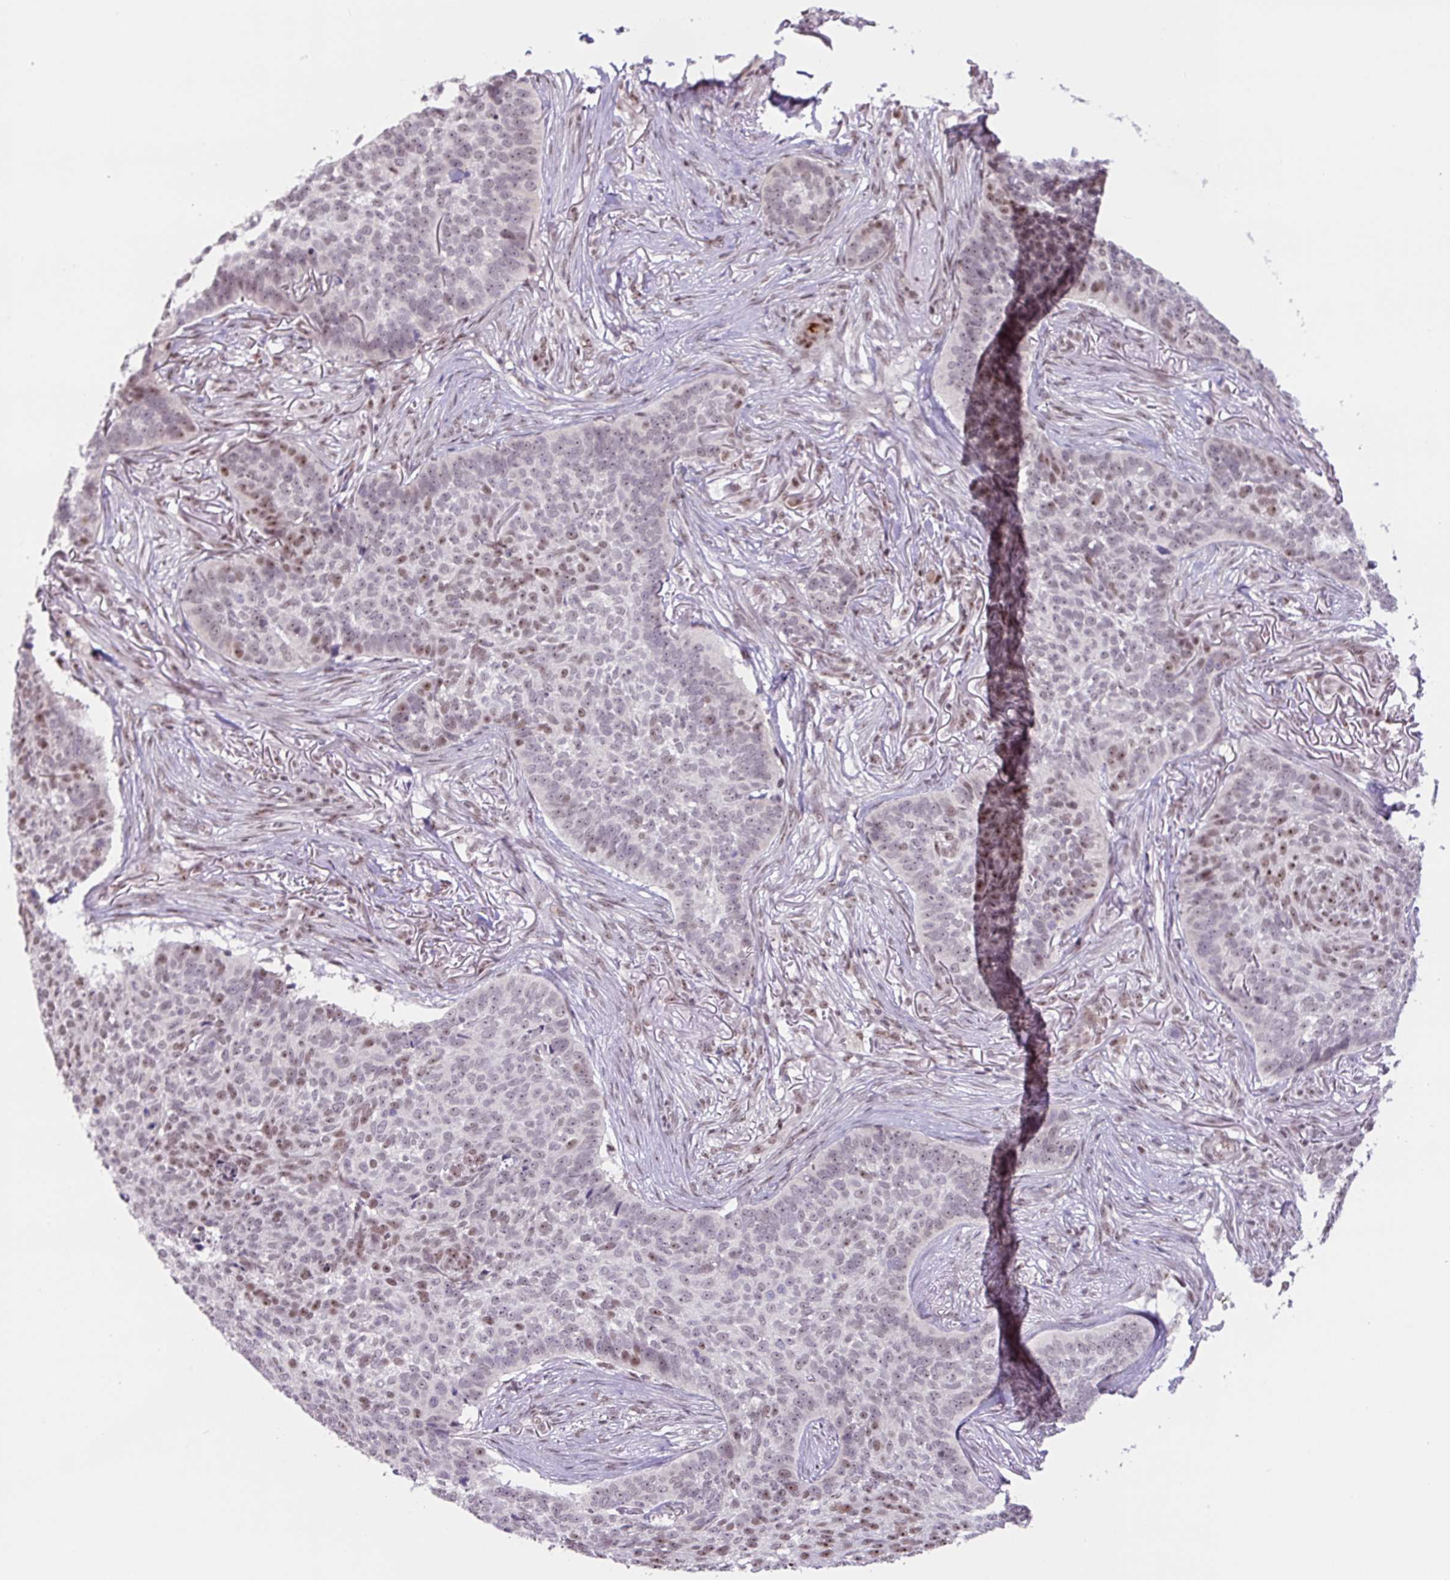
{"staining": {"intensity": "moderate", "quantity": "<25%", "location": "nuclear"}, "tissue": "skin cancer", "cell_type": "Tumor cells", "image_type": "cancer", "snomed": [{"axis": "morphology", "description": "Basal cell carcinoma"}, {"axis": "topography", "description": "Skin"}], "caption": "Moderate nuclear positivity is seen in about <25% of tumor cells in skin cancer (basal cell carcinoma). (DAB (3,3'-diaminobenzidine) IHC, brown staining for protein, blue staining for nuclei).", "gene": "TAF1A", "patient": {"sex": "male", "age": 85}}